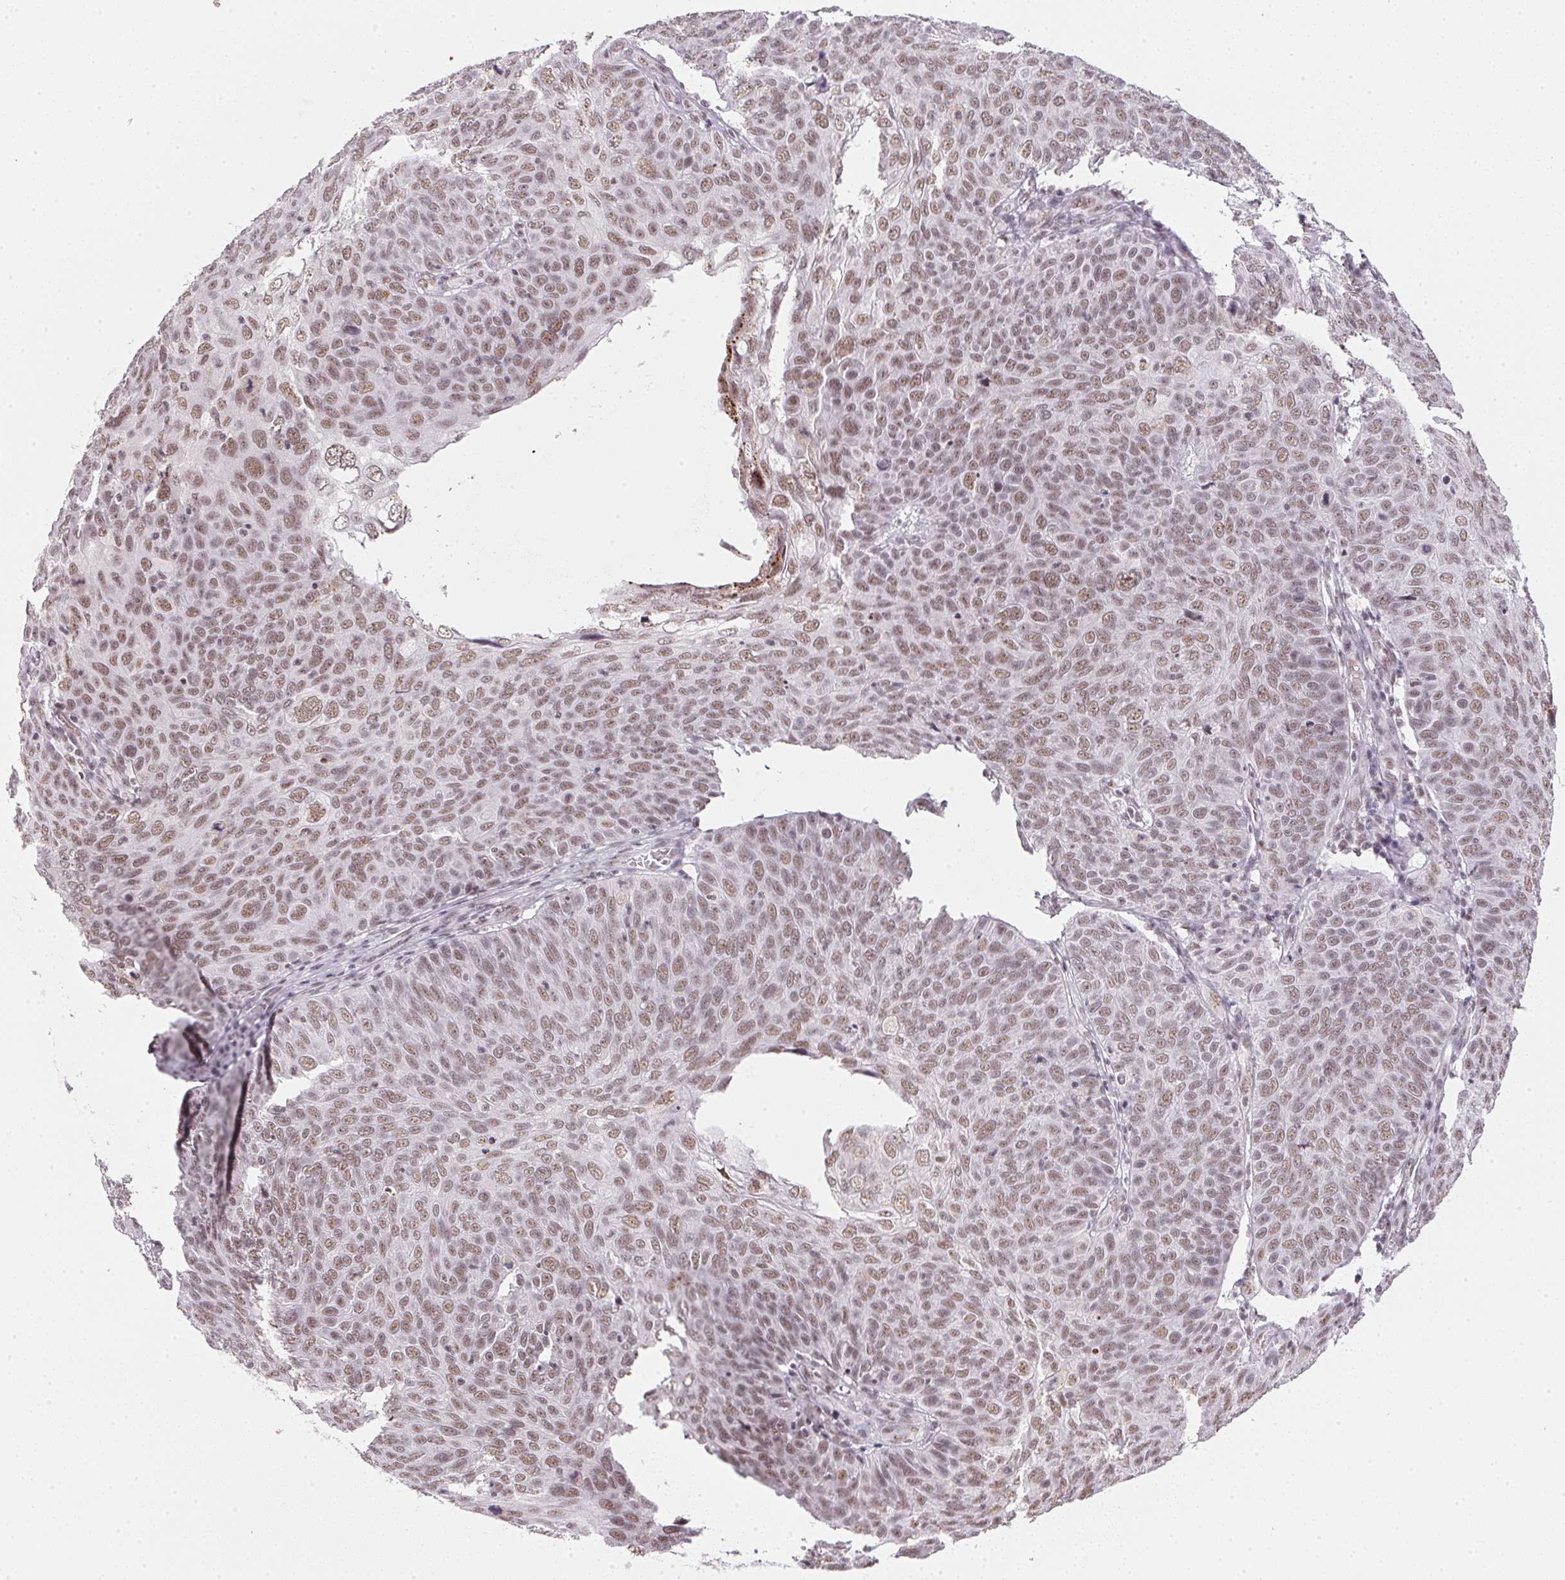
{"staining": {"intensity": "moderate", "quantity": ">75%", "location": "nuclear"}, "tissue": "skin cancer", "cell_type": "Tumor cells", "image_type": "cancer", "snomed": [{"axis": "morphology", "description": "Squamous cell carcinoma, NOS"}, {"axis": "topography", "description": "Skin"}], "caption": "Skin squamous cell carcinoma stained with a brown dye shows moderate nuclear positive staining in about >75% of tumor cells.", "gene": "SRSF7", "patient": {"sex": "male", "age": 87}}